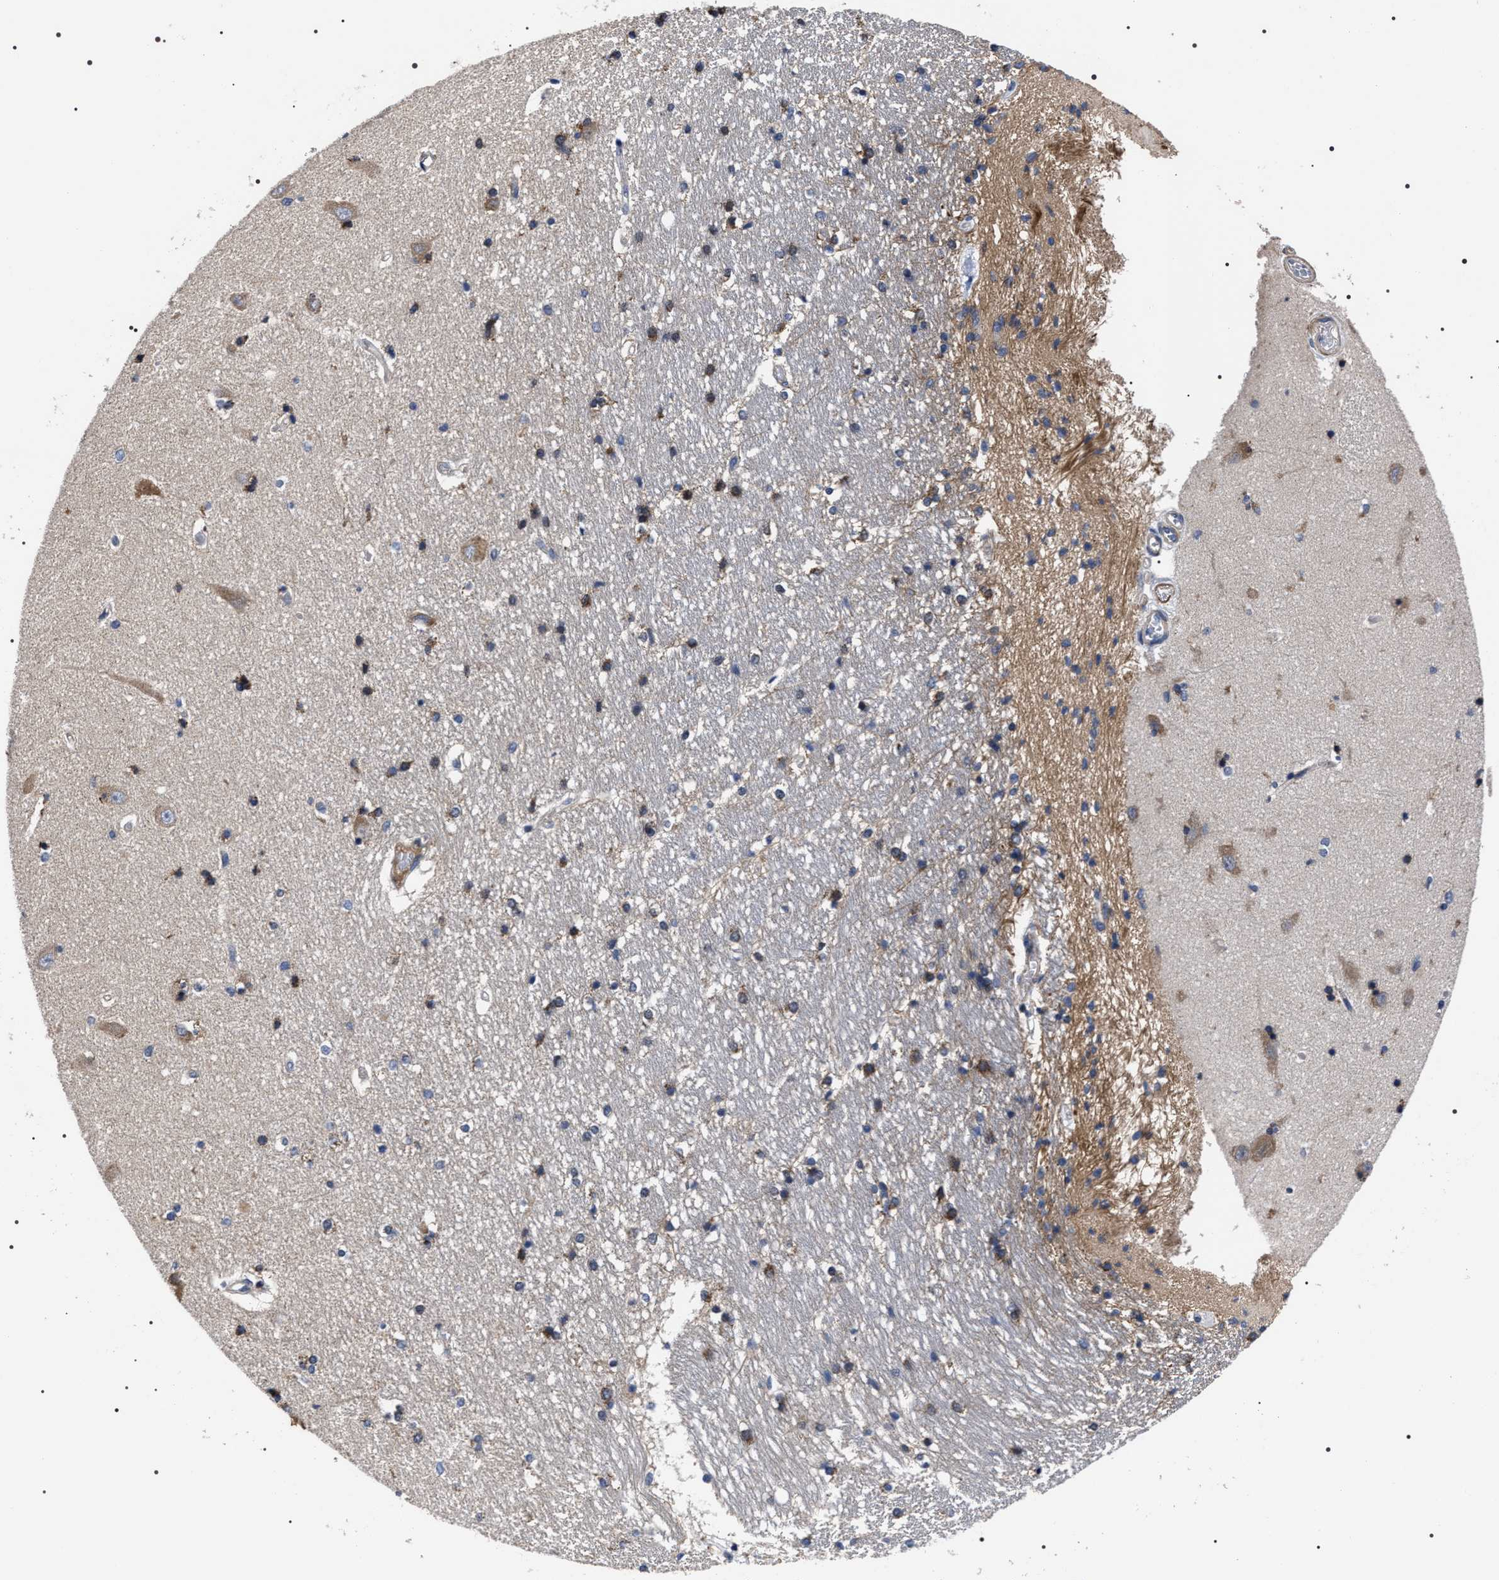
{"staining": {"intensity": "moderate", "quantity": "<25%", "location": "cytoplasmic/membranous"}, "tissue": "hippocampus", "cell_type": "Glial cells", "image_type": "normal", "snomed": [{"axis": "morphology", "description": "Normal tissue, NOS"}, {"axis": "topography", "description": "Hippocampus"}], "caption": "Protein expression analysis of normal hippocampus displays moderate cytoplasmic/membranous staining in about <25% of glial cells.", "gene": "MIS18A", "patient": {"sex": "male", "age": 45}}